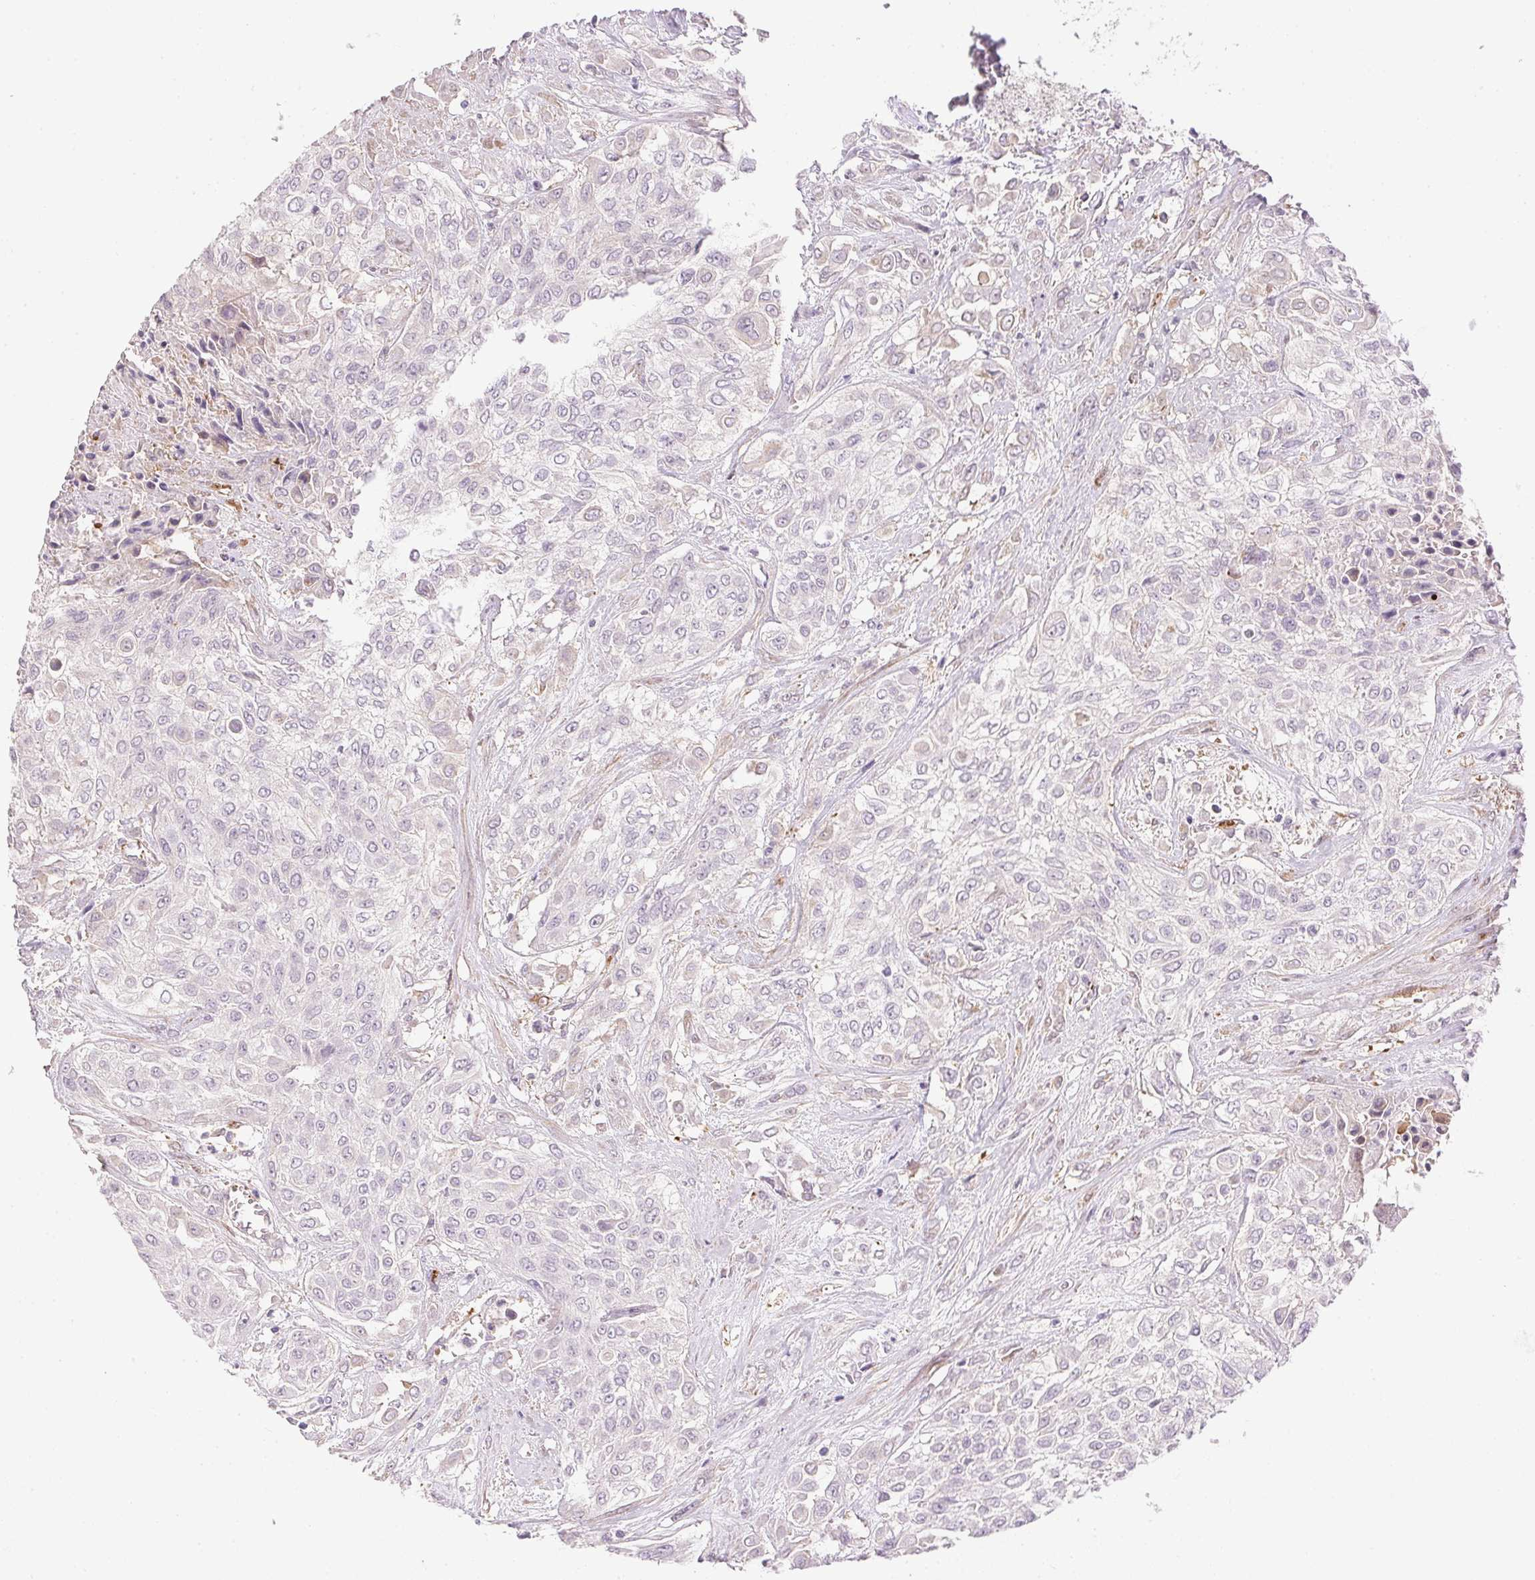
{"staining": {"intensity": "negative", "quantity": "none", "location": "none"}, "tissue": "urothelial cancer", "cell_type": "Tumor cells", "image_type": "cancer", "snomed": [{"axis": "morphology", "description": "Urothelial carcinoma, High grade"}, {"axis": "topography", "description": "Urinary bladder"}], "caption": "DAB immunohistochemical staining of urothelial cancer reveals no significant positivity in tumor cells.", "gene": "PRL", "patient": {"sex": "male", "age": 57}}